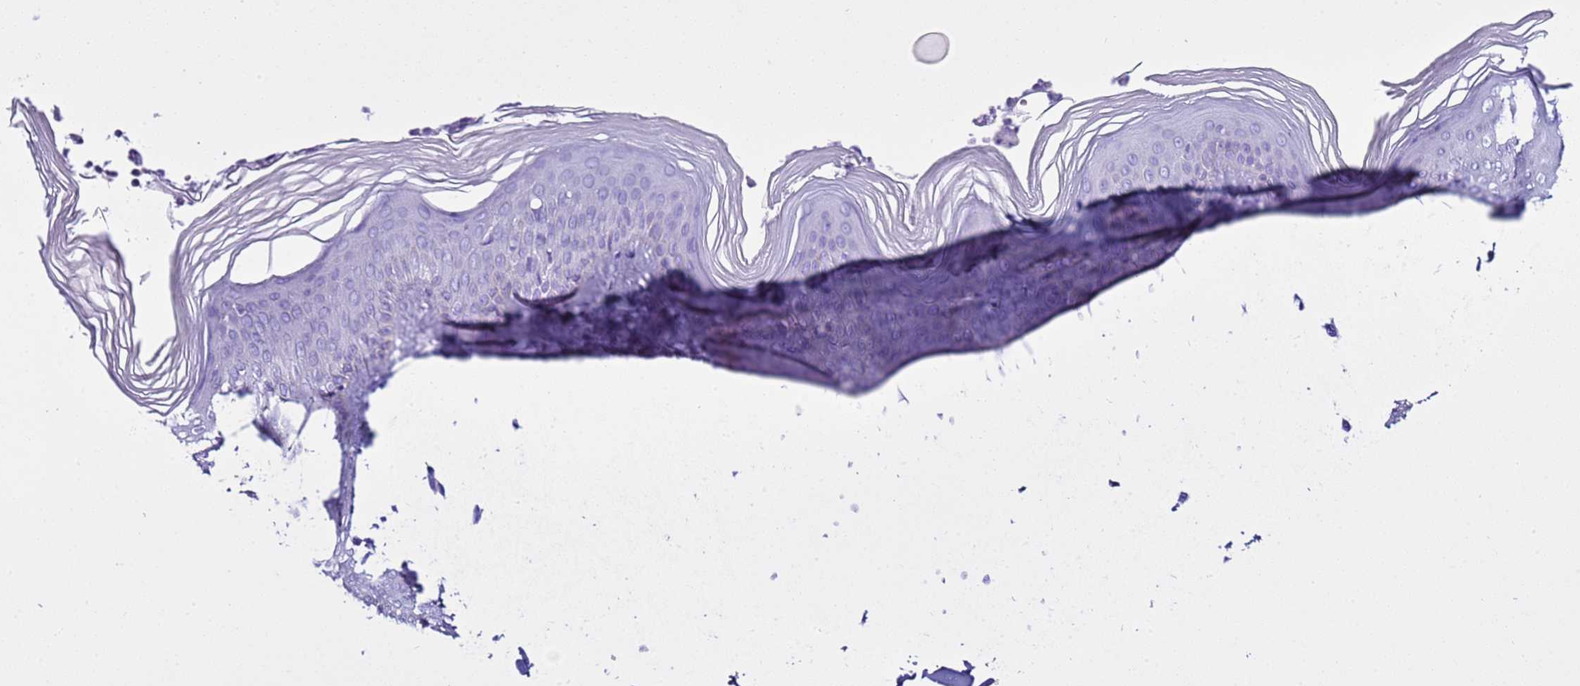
{"staining": {"intensity": "negative", "quantity": "none", "location": "none"}, "tissue": "skin", "cell_type": "Epidermal cells", "image_type": "normal", "snomed": [{"axis": "morphology", "description": "Normal tissue, NOS"}, {"axis": "morphology", "description": "Inflammation, NOS"}, {"axis": "topography", "description": "Soft tissue"}, {"axis": "topography", "description": "Anal"}], "caption": "Immunohistochemical staining of benign skin shows no significant expression in epidermal cells.", "gene": "LCMT1", "patient": {"sex": "female", "age": 15}}